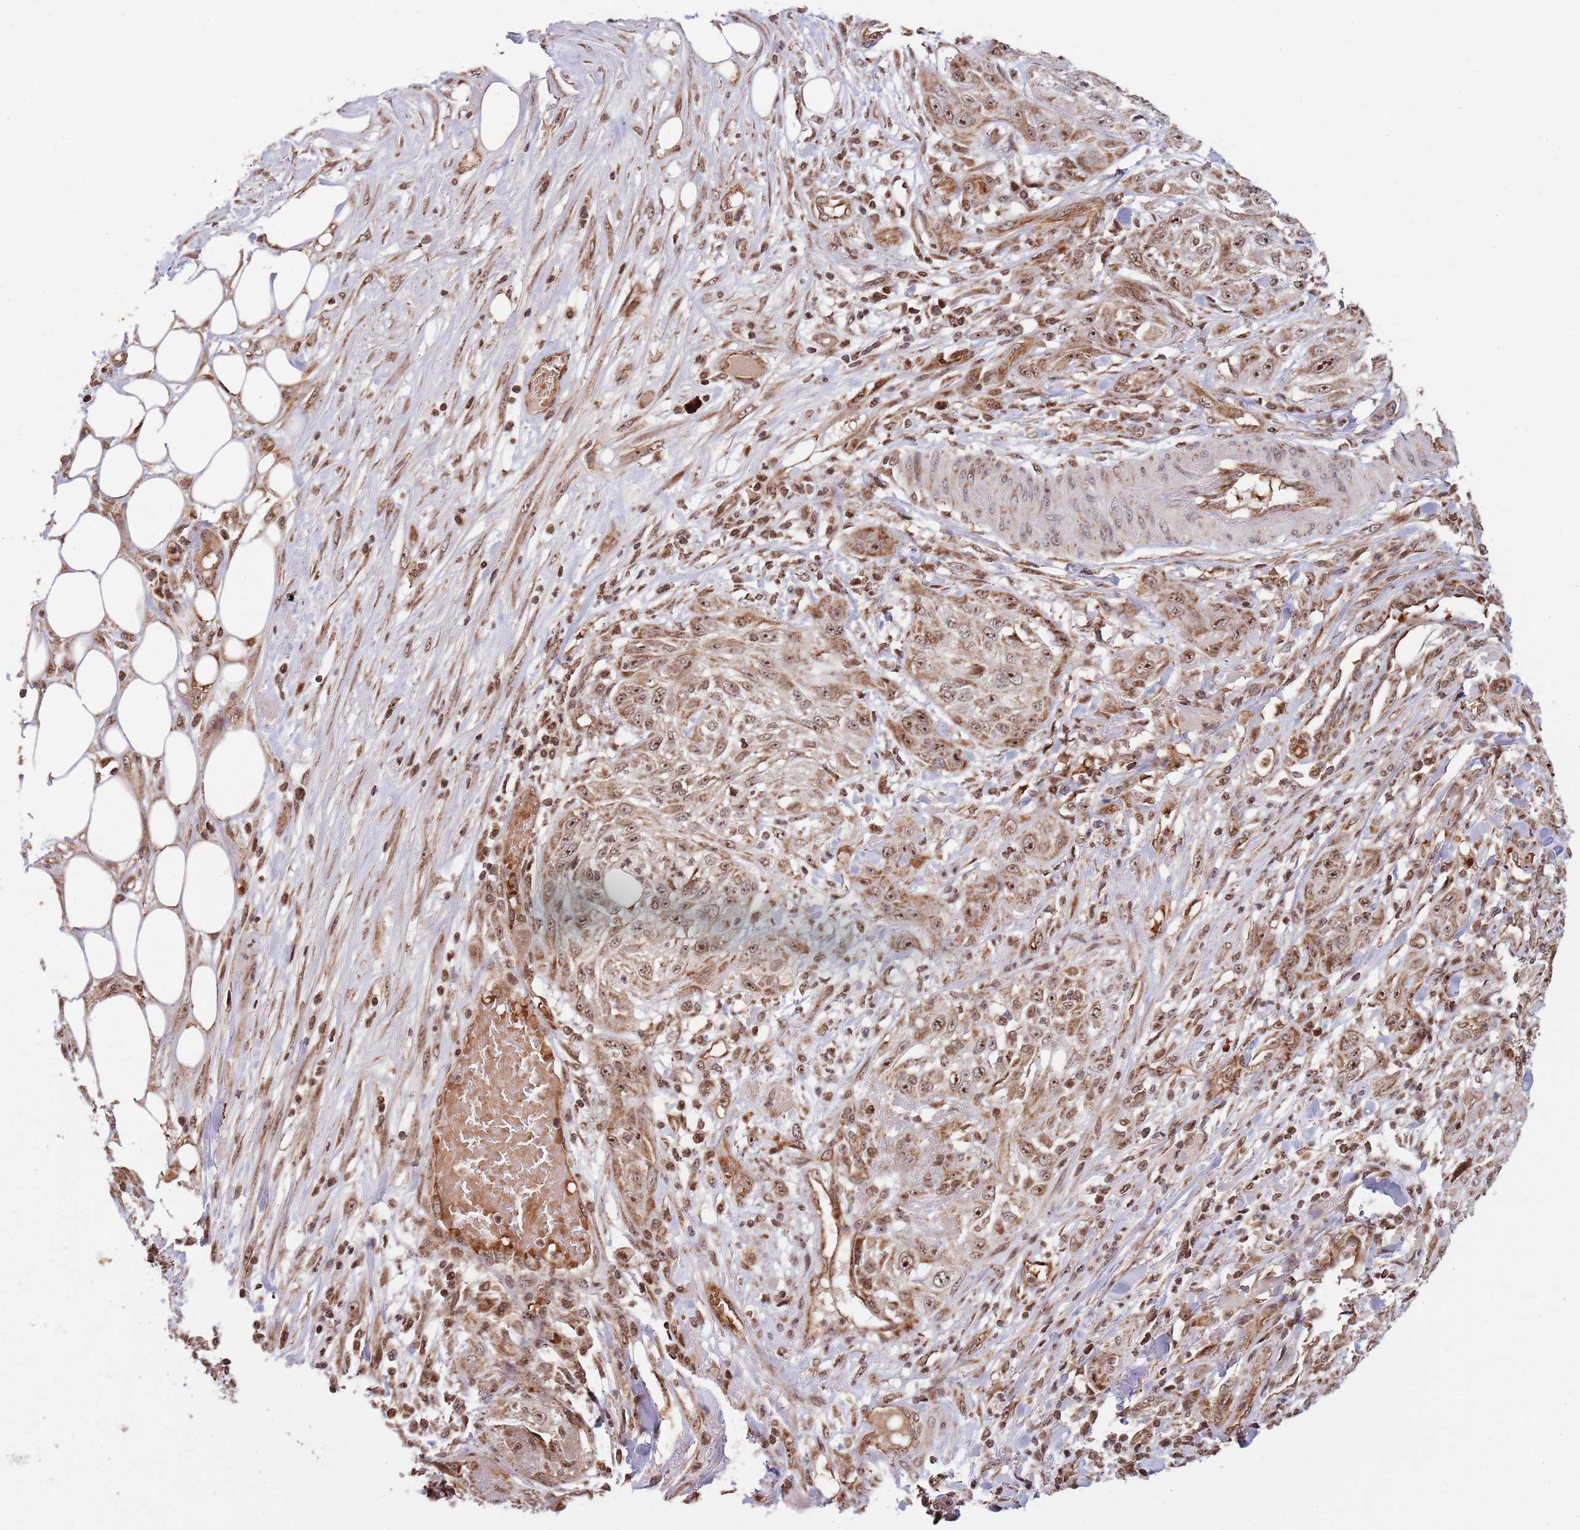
{"staining": {"intensity": "moderate", "quantity": ">75%", "location": "cytoplasmic/membranous"}, "tissue": "skin cancer", "cell_type": "Tumor cells", "image_type": "cancer", "snomed": [{"axis": "morphology", "description": "Squamous cell carcinoma, NOS"}, {"axis": "morphology", "description": "Squamous cell carcinoma, metastatic, NOS"}, {"axis": "topography", "description": "Skin"}, {"axis": "topography", "description": "Lymph node"}], "caption": "Immunohistochemical staining of human metastatic squamous cell carcinoma (skin) demonstrates moderate cytoplasmic/membranous protein staining in approximately >75% of tumor cells. (brown staining indicates protein expression, while blue staining denotes nuclei).", "gene": "DCHS1", "patient": {"sex": "male", "age": 75}}